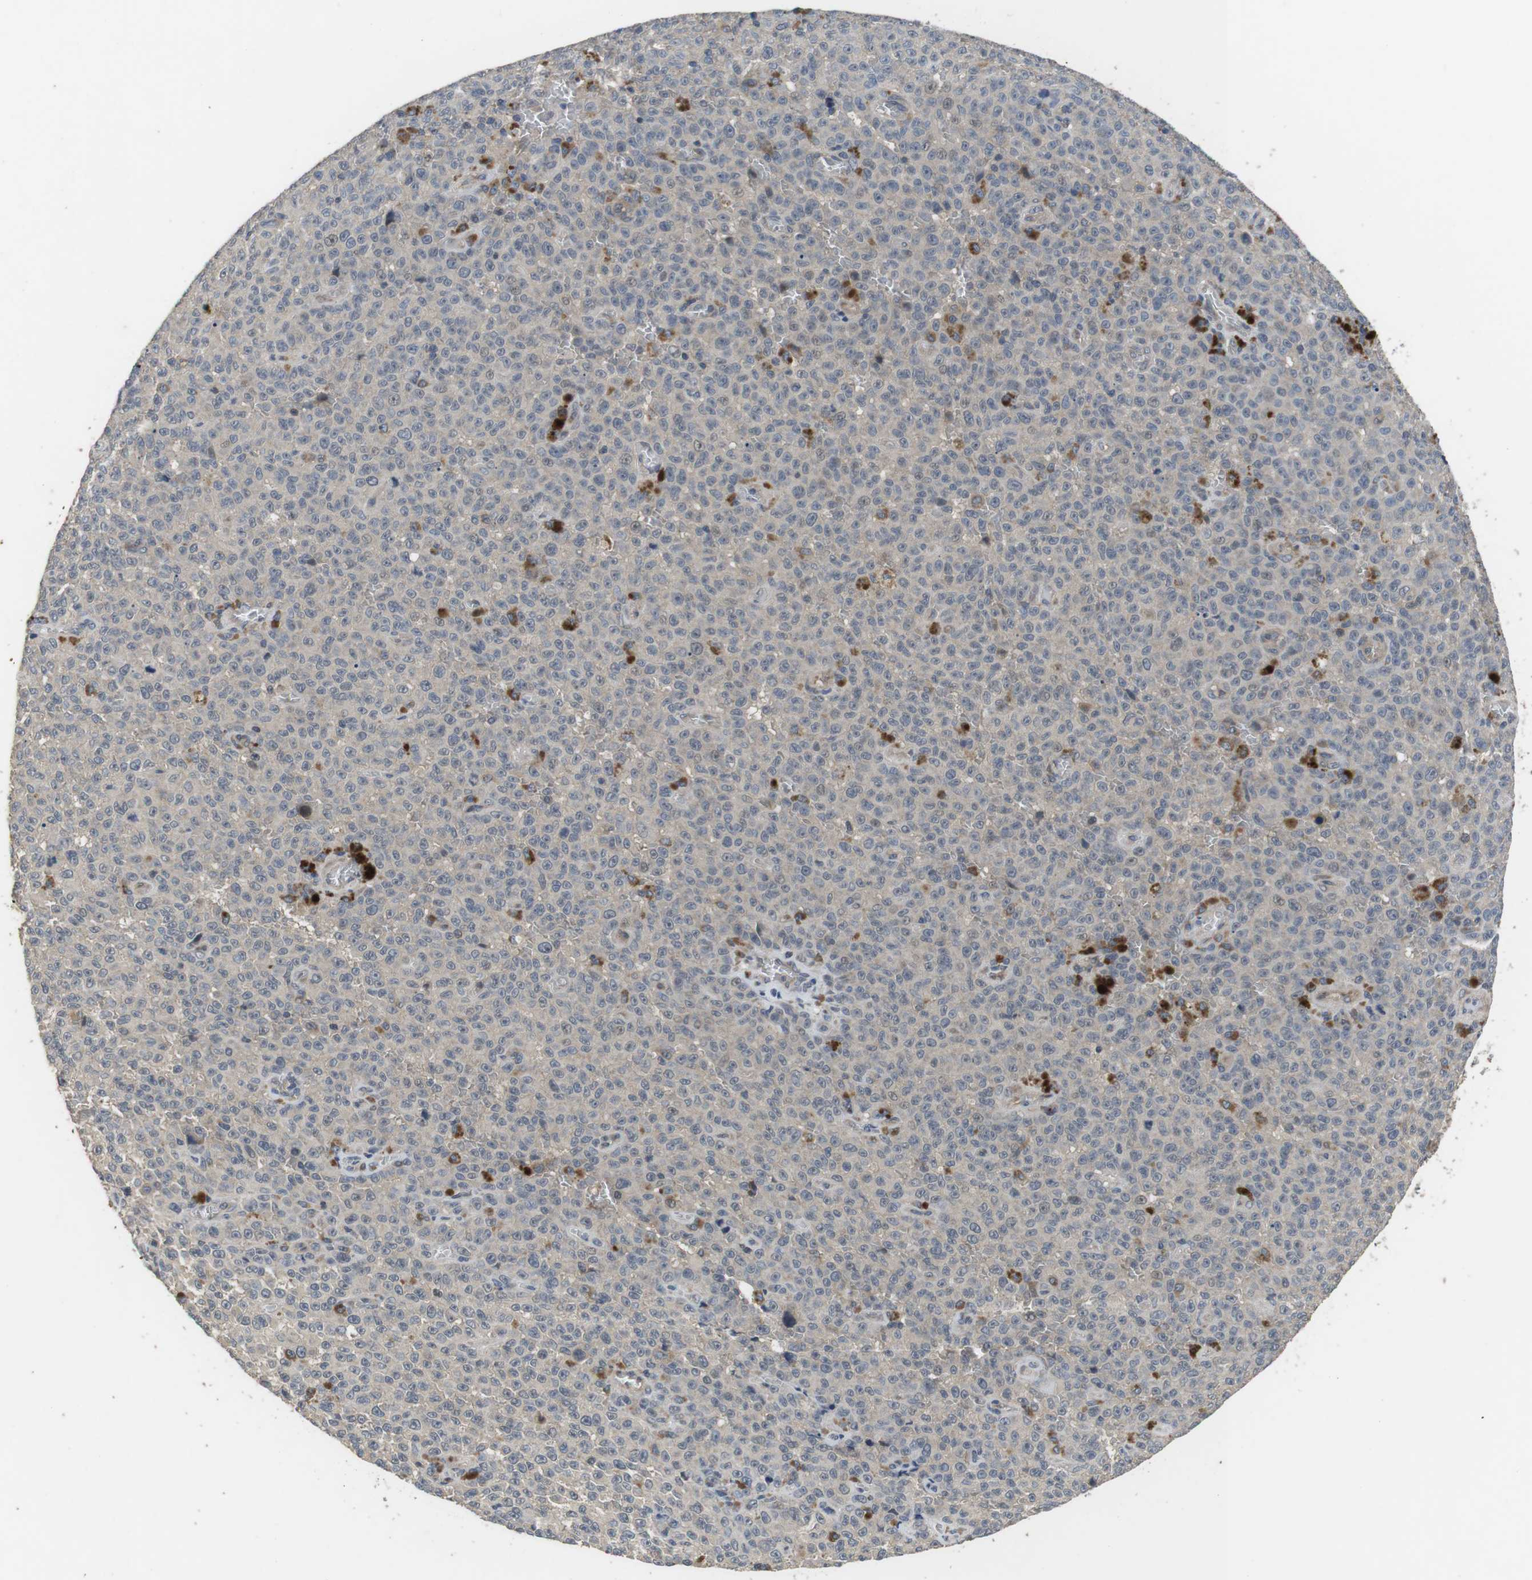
{"staining": {"intensity": "negative", "quantity": "none", "location": "none"}, "tissue": "melanoma", "cell_type": "Tumor cells", "image_type": "cancer", "snomed": [{"axis": "morphology", "description": "Malignant melanoma, NOS"}, {"axis": "topography", "description": "Skin"}], "caption": "Photomicrograph shows no protein expression in tumor cells of melanoma tissue.", "gene": "ADGRL3", "patient": {"sex": "female", "age": 82}}